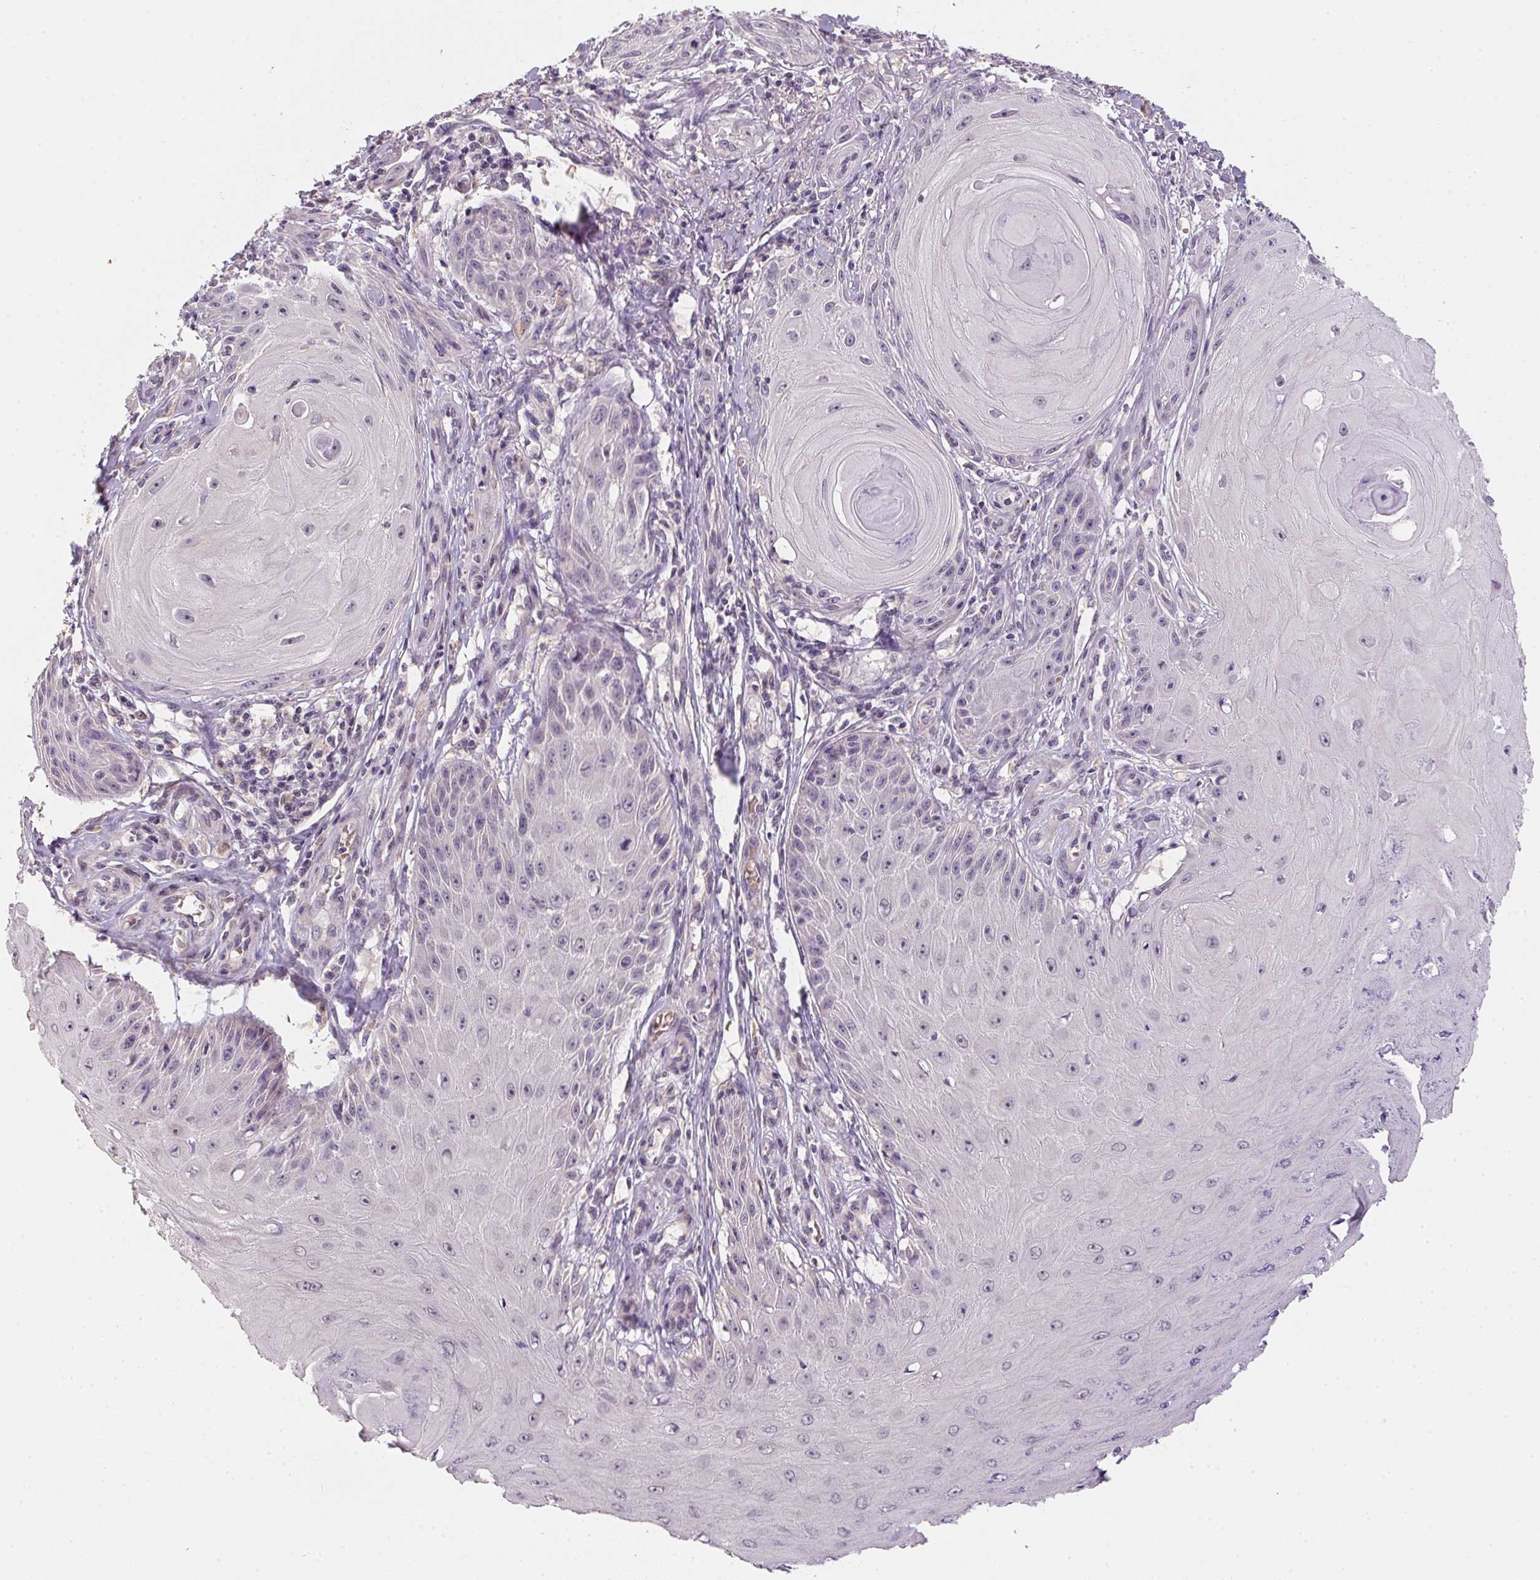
{"staining": {"intensity": "negative", "quantity": "none", "location": "none"}, "tissue": "skin cancer", "cell_type": "Tumor cells", "image_type": "cancer", "snomed": [{"axis": "morphology", "description": "Squamous cell carcinoma, NOS"}, {"axis": "topography", "description": "Skin"}], "caption": "Human skin squamous cell carcinoma stained for a protein using immunohistochemistry (IHC) shows no expression in tumor cells.", "gene": "ALDH8A1", "patient": {"sex": "female", "age": 77}}